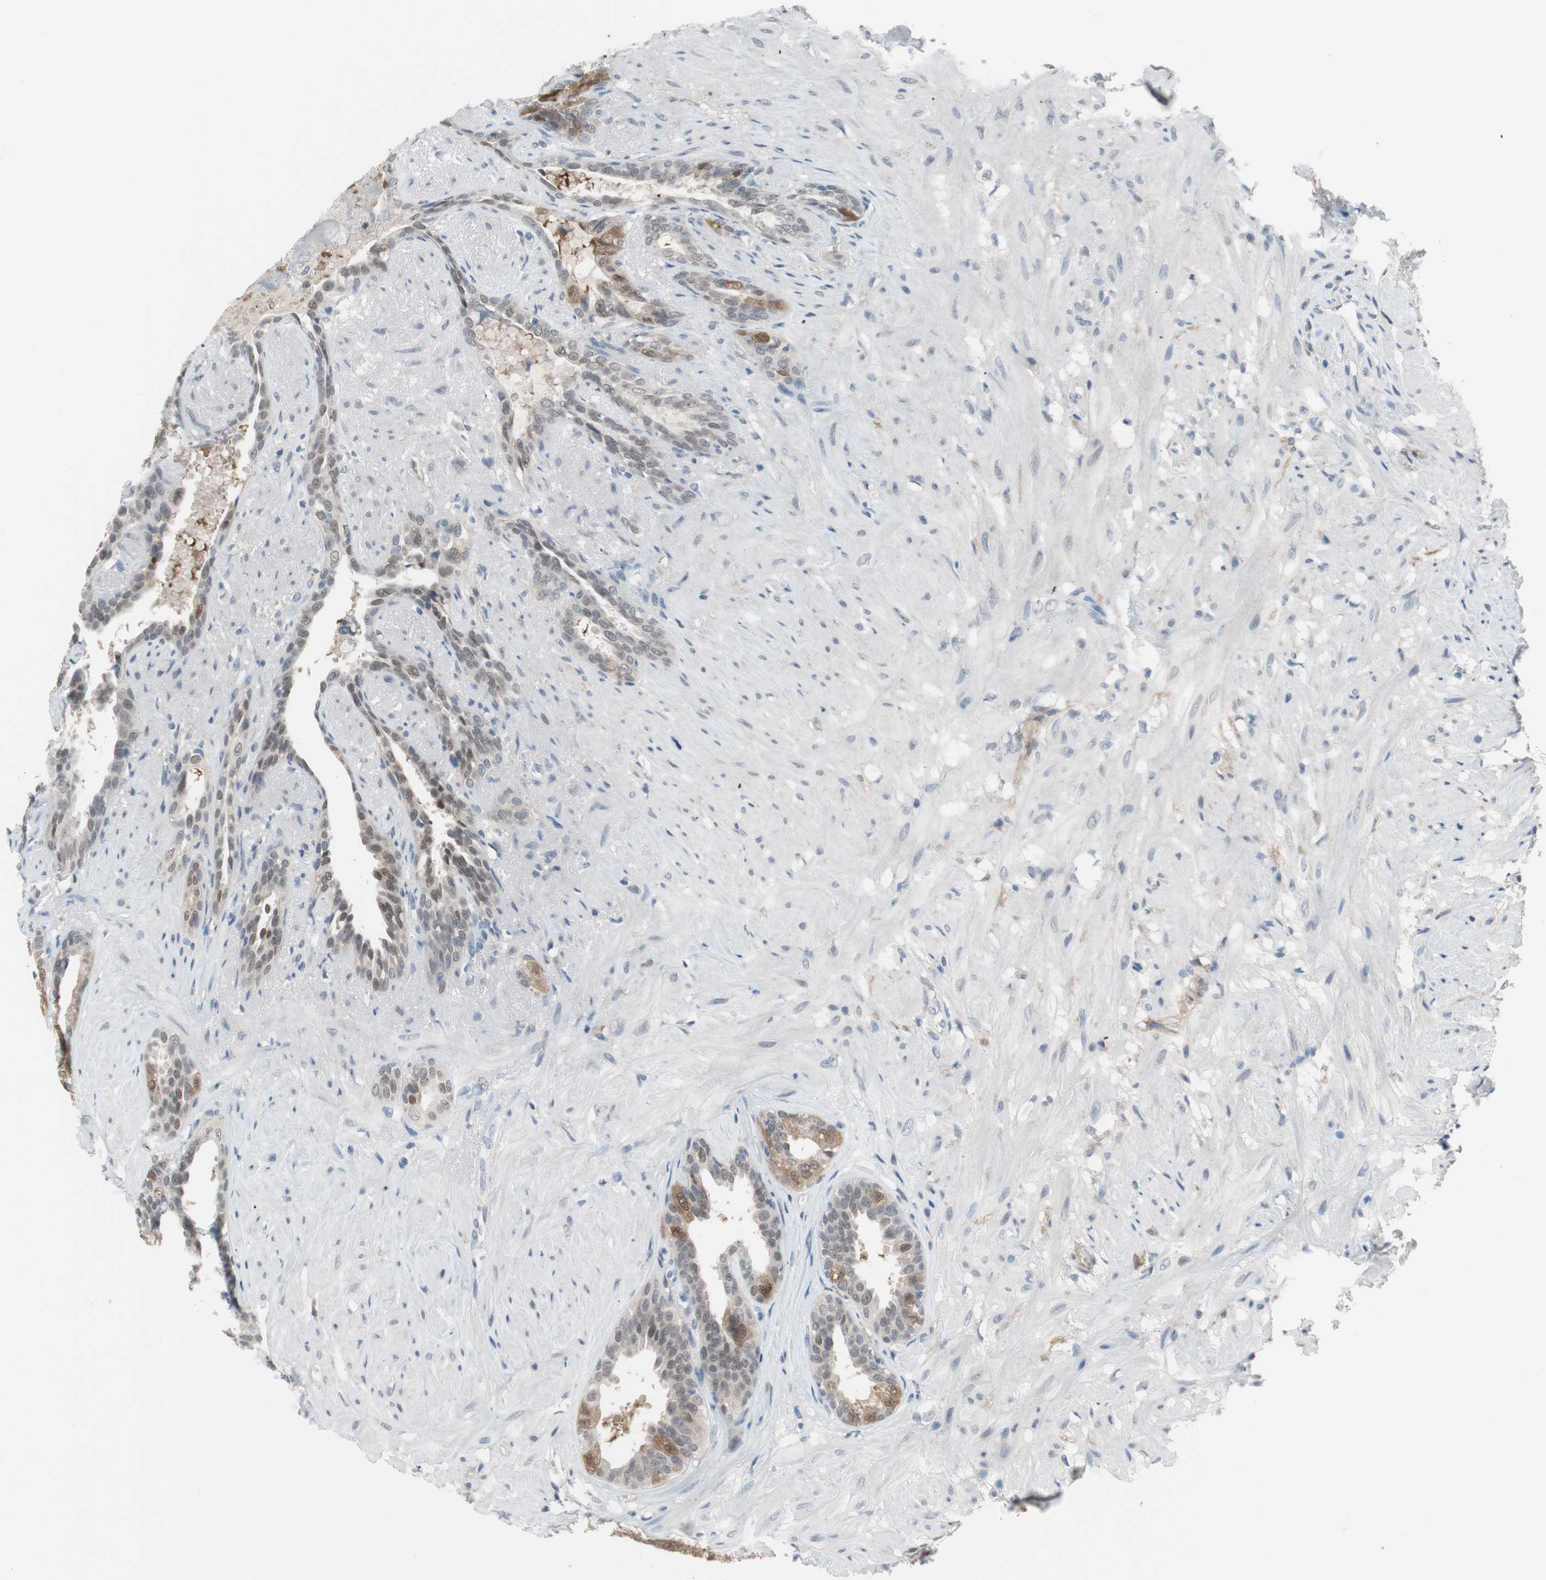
{"staining": {"intensity": "weak", "quantity": "25%-75%", "location": "cytoplasmic/membranous,nuclear"}, "tissue": "seminal vesicle", "cell_type": "Glandular cells", "image_type": "normal", "snomed": [{"axis": "morphology", "description": "Normal tissue, NOS"}, {"axis": "topography", "description": "Seminal veicle"}], "caption": "This micrograph reveals benign seminal vesicle stained with immunohistochemistry (IHC) to label a protein in brown. The cytoplasmic/membranous,nuclear of glandular cells show weak positivity for the protein. Nuclei are counter-stained blue.", "gene": "GRHL1", "patient": {"sex": "male", "age": 61}}